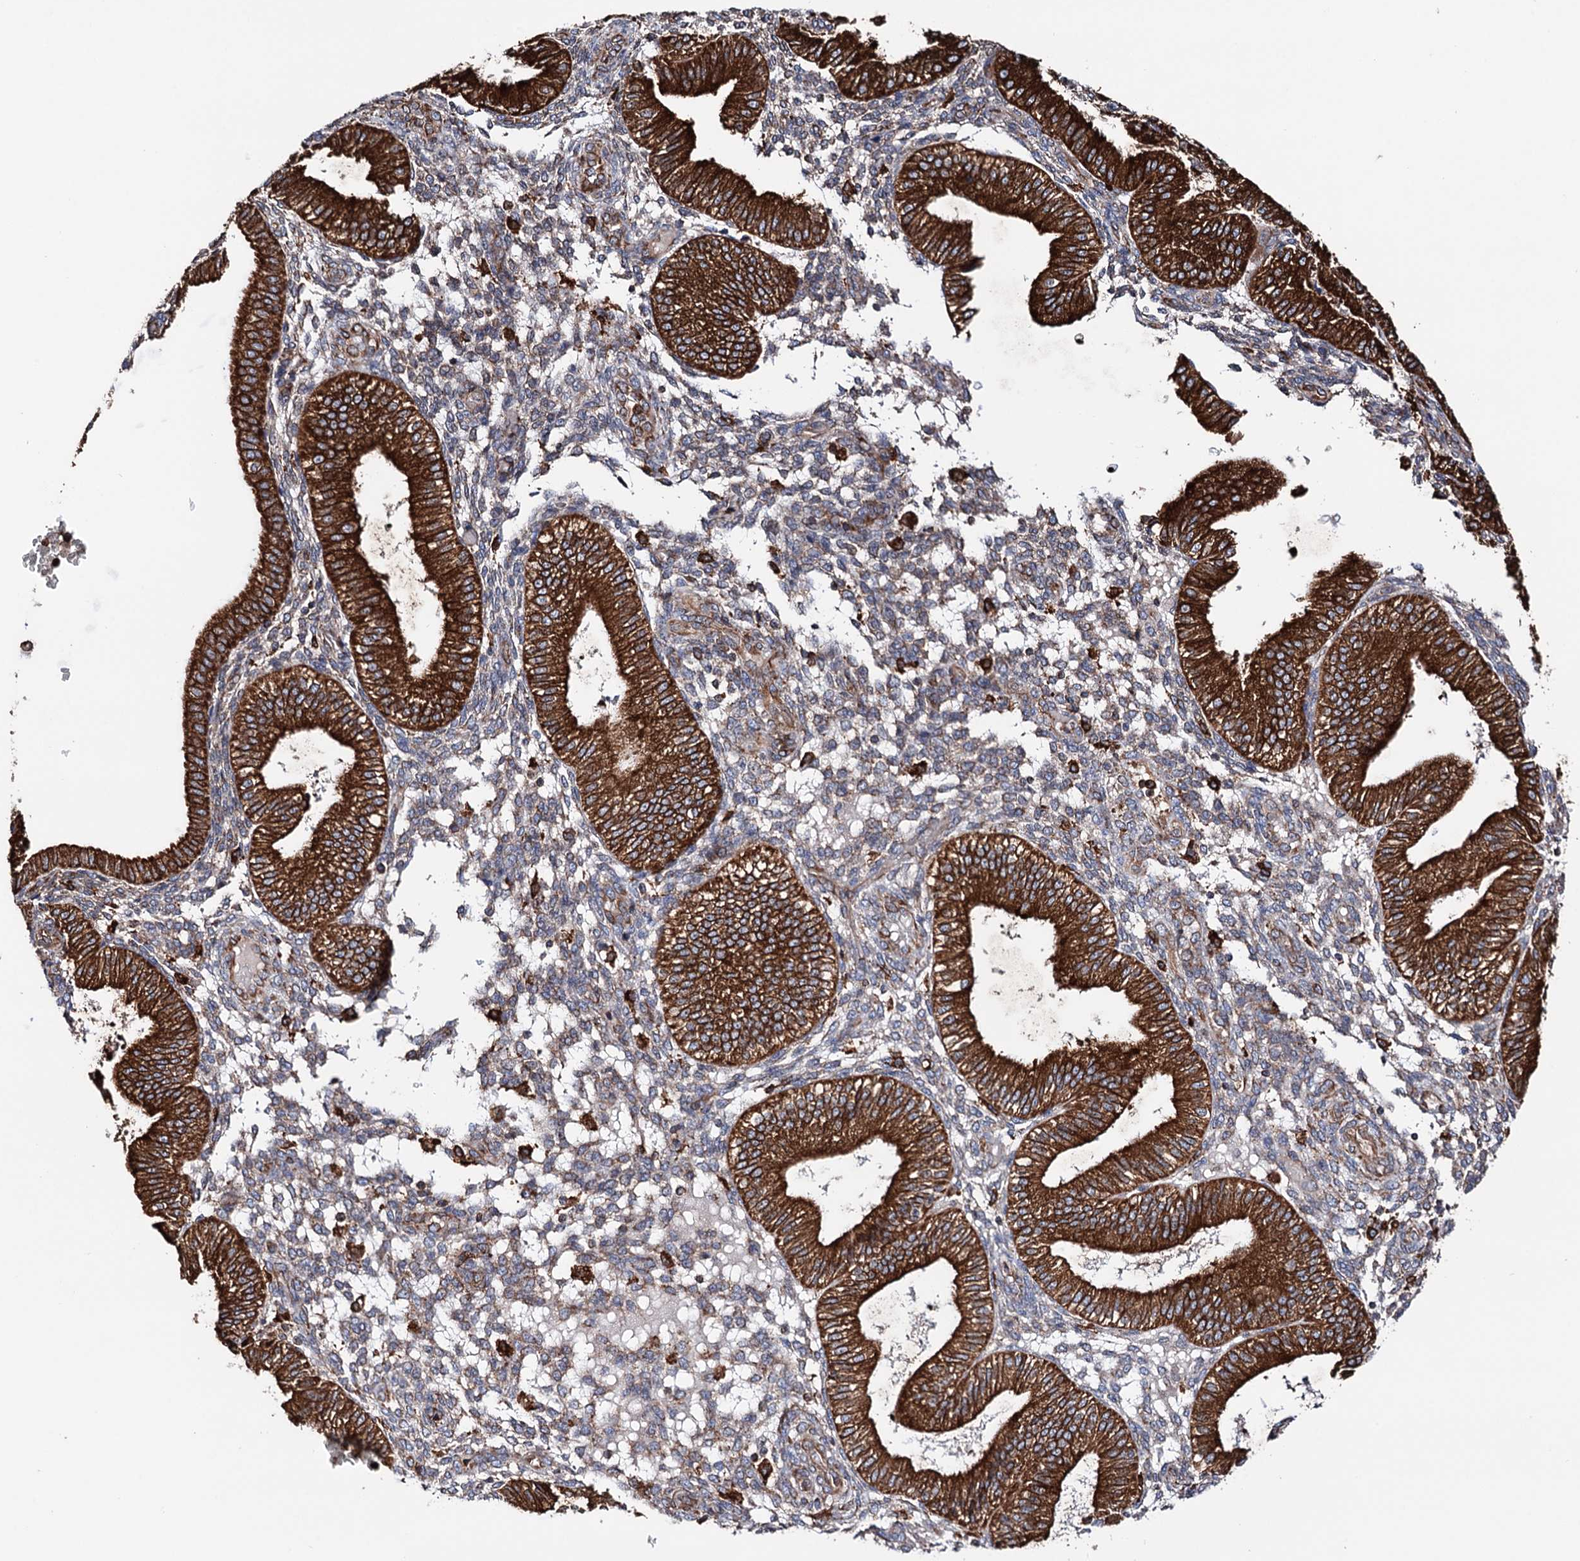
{"staining": {"intensity": "moderate", "quantity": ">75%", "location": "cytoplasmic/membranous"}, "tissue": "endometrium", "cell_type": "Cells in endometrial stroma", "image_type": "normal", "snomed": [{"axis": "morphology", "description": "Normal tissue, NOS"}, {"axis": "topography", "description": "Endometrium"}], "caption": "Protein staining of normal endometrium displays moderate cytoplasmic/membranous staining in approximately >75% of cells in endometrial stroma.", "gene": "ERP29", "patient": {"sex": "female", "age": 39}}